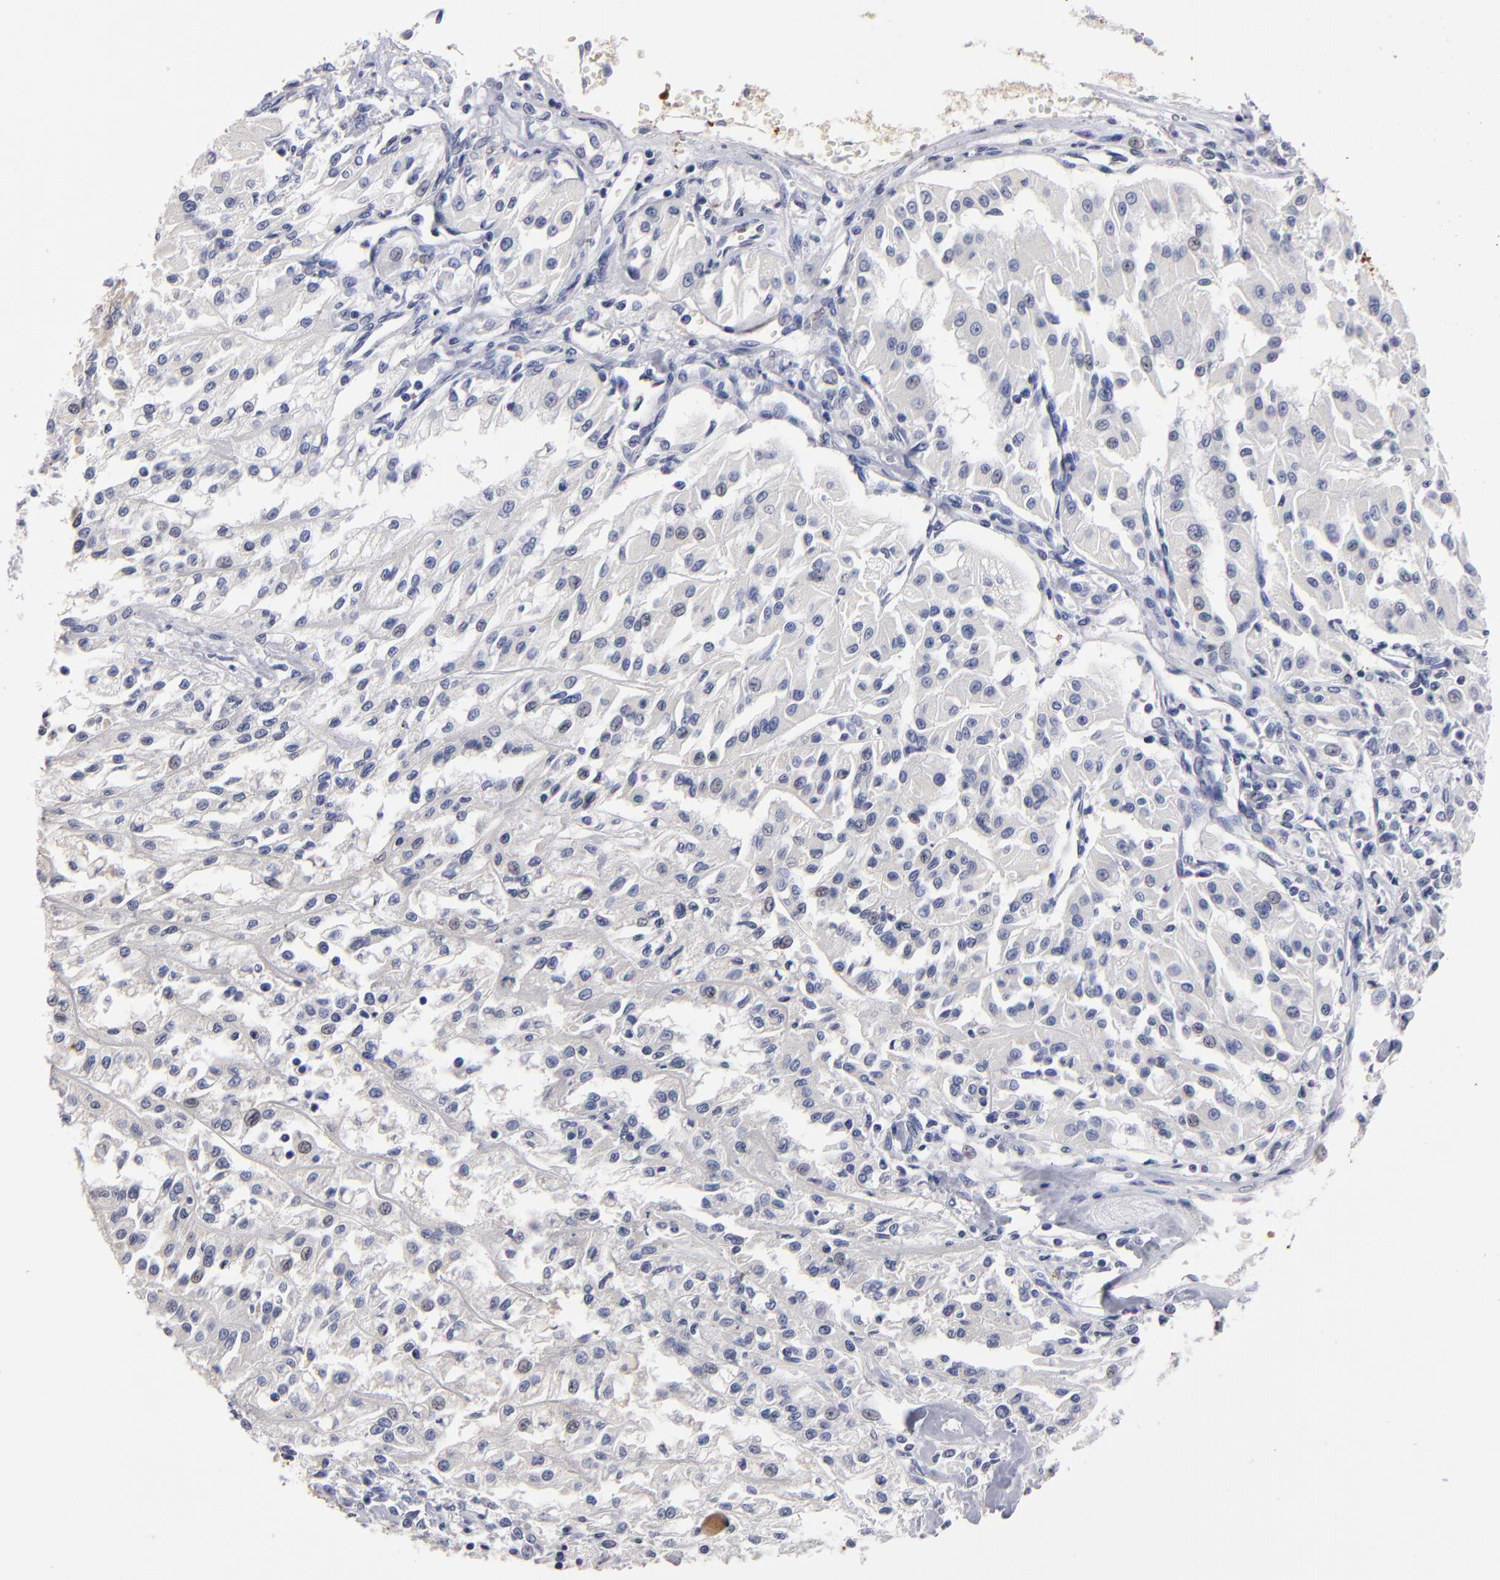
{"staining": {"intensity": "negative", "quantity": "none", "location": "none"}, "tissue": "renal cancer", "cell_type": "Tumor cells", "image_type": "cancer", "snomed": [{"axis": "morphology", "description": "Adenocarcinoma, NOS"}, {"axis": "topography", "description": "Kidney"}], "caption": "Renal adenocarcinoma was stained to show a protein in brown. There is no significant expression in tumor cells.", "gene": "FABP4", "patient": {"sex": "male", "age": 78}}